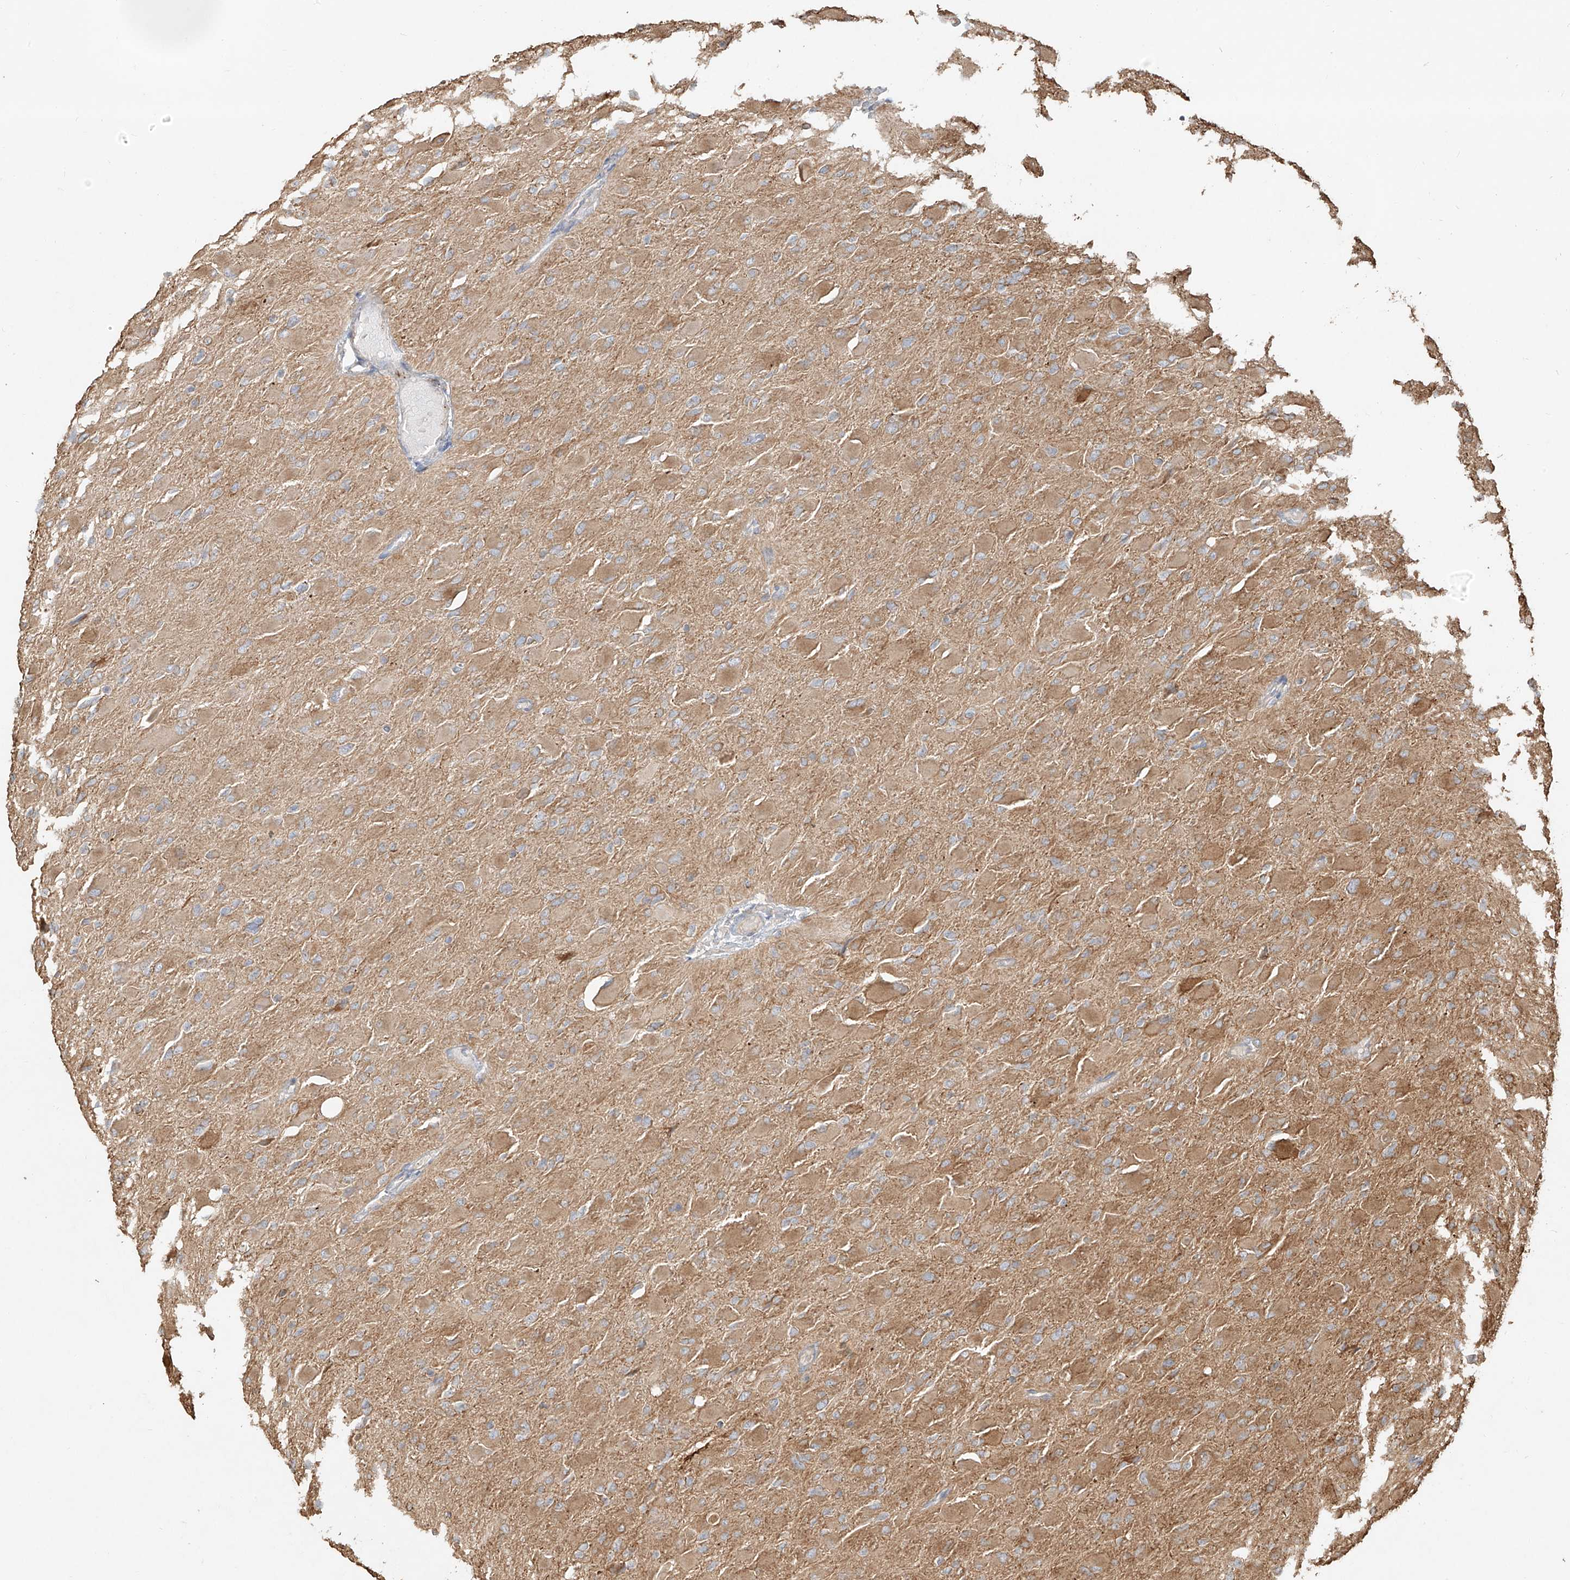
{"staining": {"intensity": "moderate", "quantity": "25%-75%", "location": "cytoplasmic/membranous"}, "tissue": "glioma", "cell_type": "Tumor cells", "image_type": "cancer", "snomed": [{"axis": "morphology", "description": "Glioma, malignant, High grade"}, {"axis": "topography", "description": "Cerebral cortex"}], "caption": "A high-resolution micrograph shows immunohistochemistry staining of malignant glioma (high-grade), which reveals moderate cytoplasmic/membranous expression in about 25%-75% of tumor cells. (DAB = brown stain, brightfield microscopy at high magnification).", "gene": "EFNB1", "patient": {"sex": "female", "age": 36}}